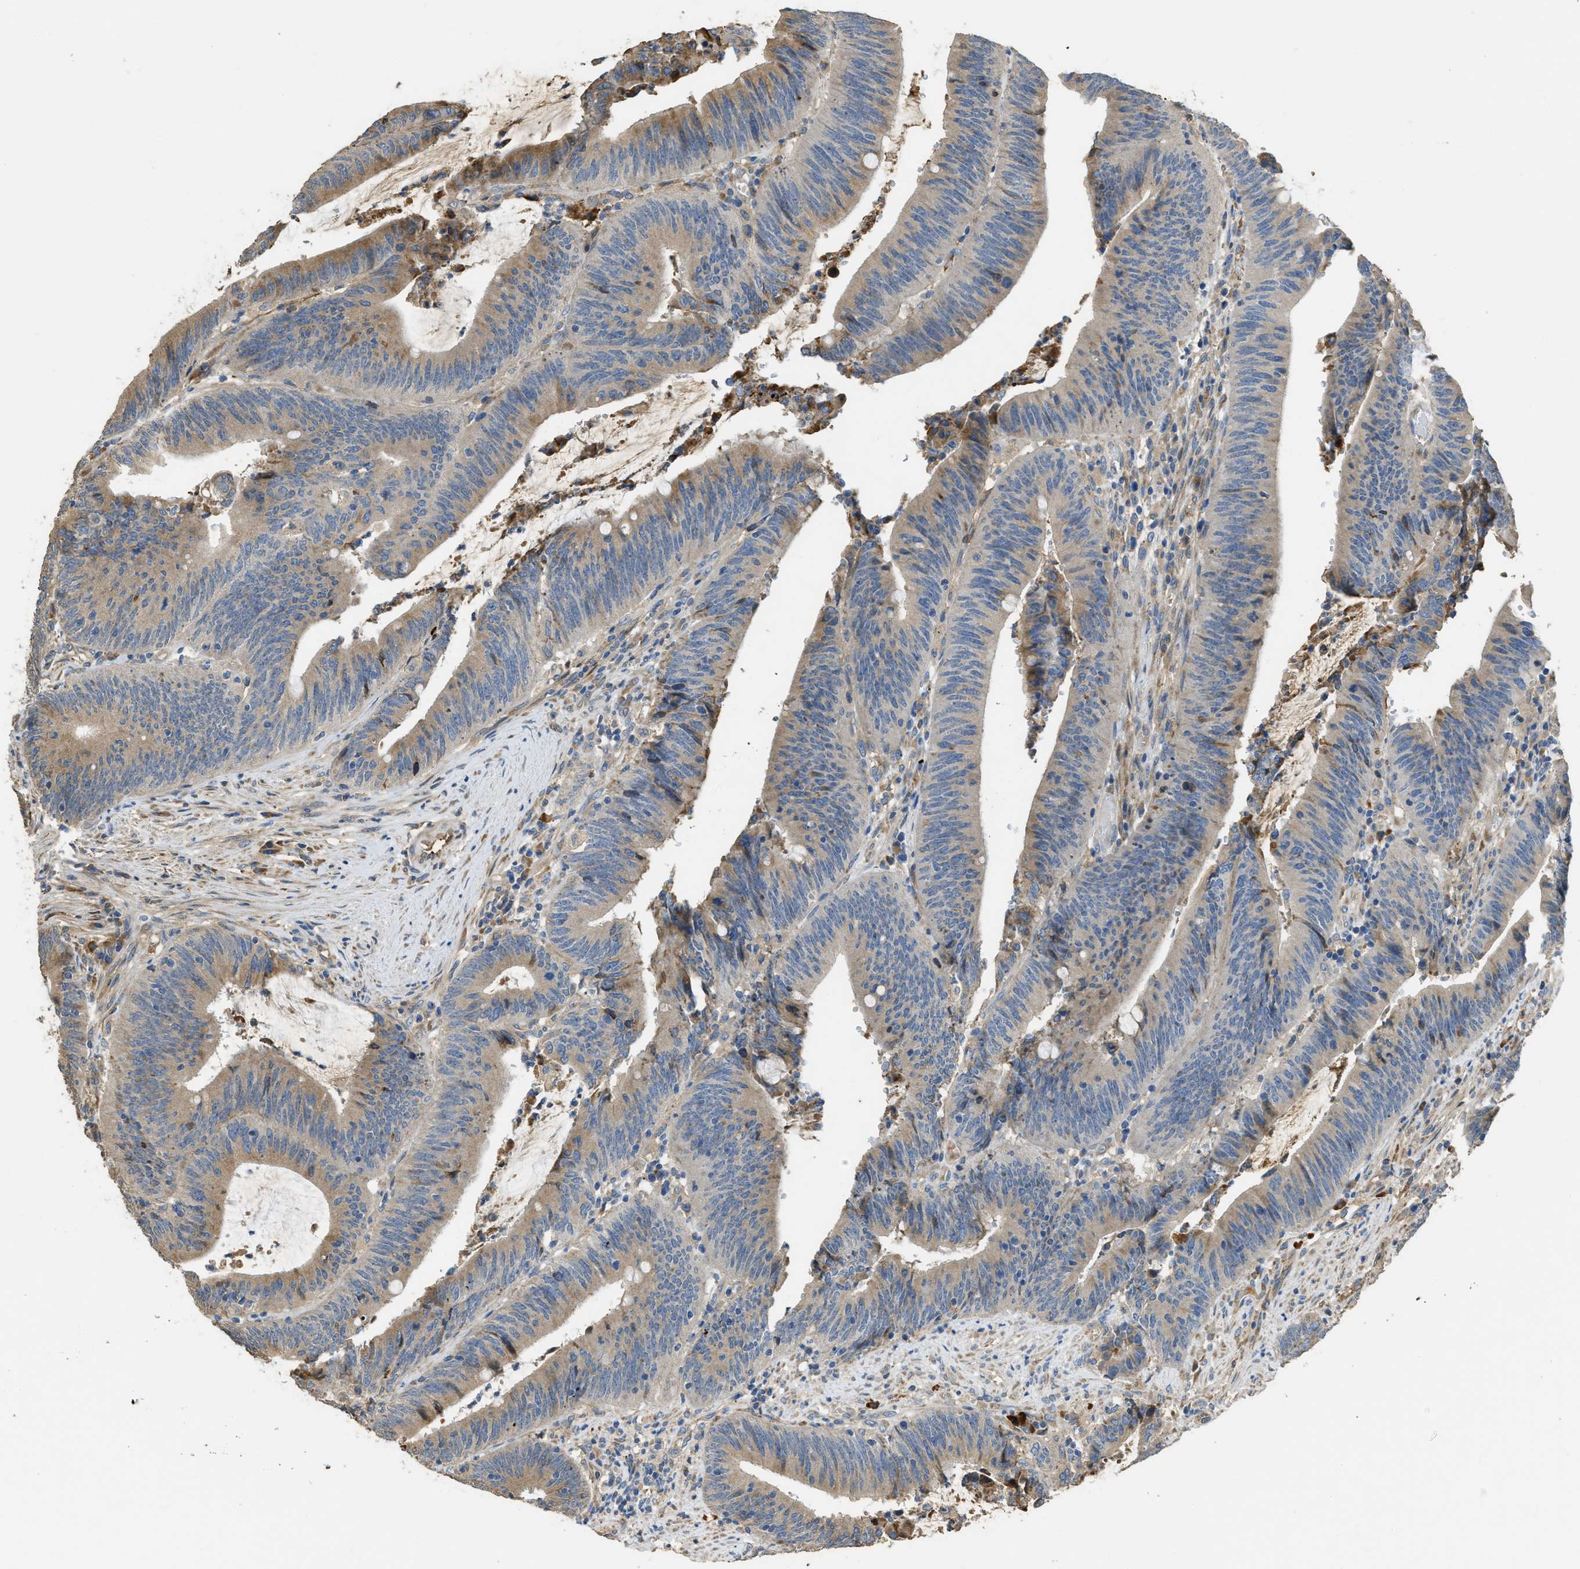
{"staining": {"intensity": "weak", "quantity": "<25%", "location": "cytoplasmic/membranous"}, "tissue": "colorectal cancer", "cell_type": "Tumor cells", "image_type": "cancer", "snomed": [{"axis": "morphology", "description": "Normal tissue, NOS"}, {"axis": "morphology", "description": "Adenocarcinoma, NOS"}, {"axis": "topography", "description": "Rectum"}], "caption": "This image is of adenocarcinoma (colorectal) stained with immunohistochemistry to label a protein in brown with the nuclei are counter-stained blue. There is no positivity in tumor cells.", "gene": "RIPK2", "patient": {"sex": "female", "age": 66}}